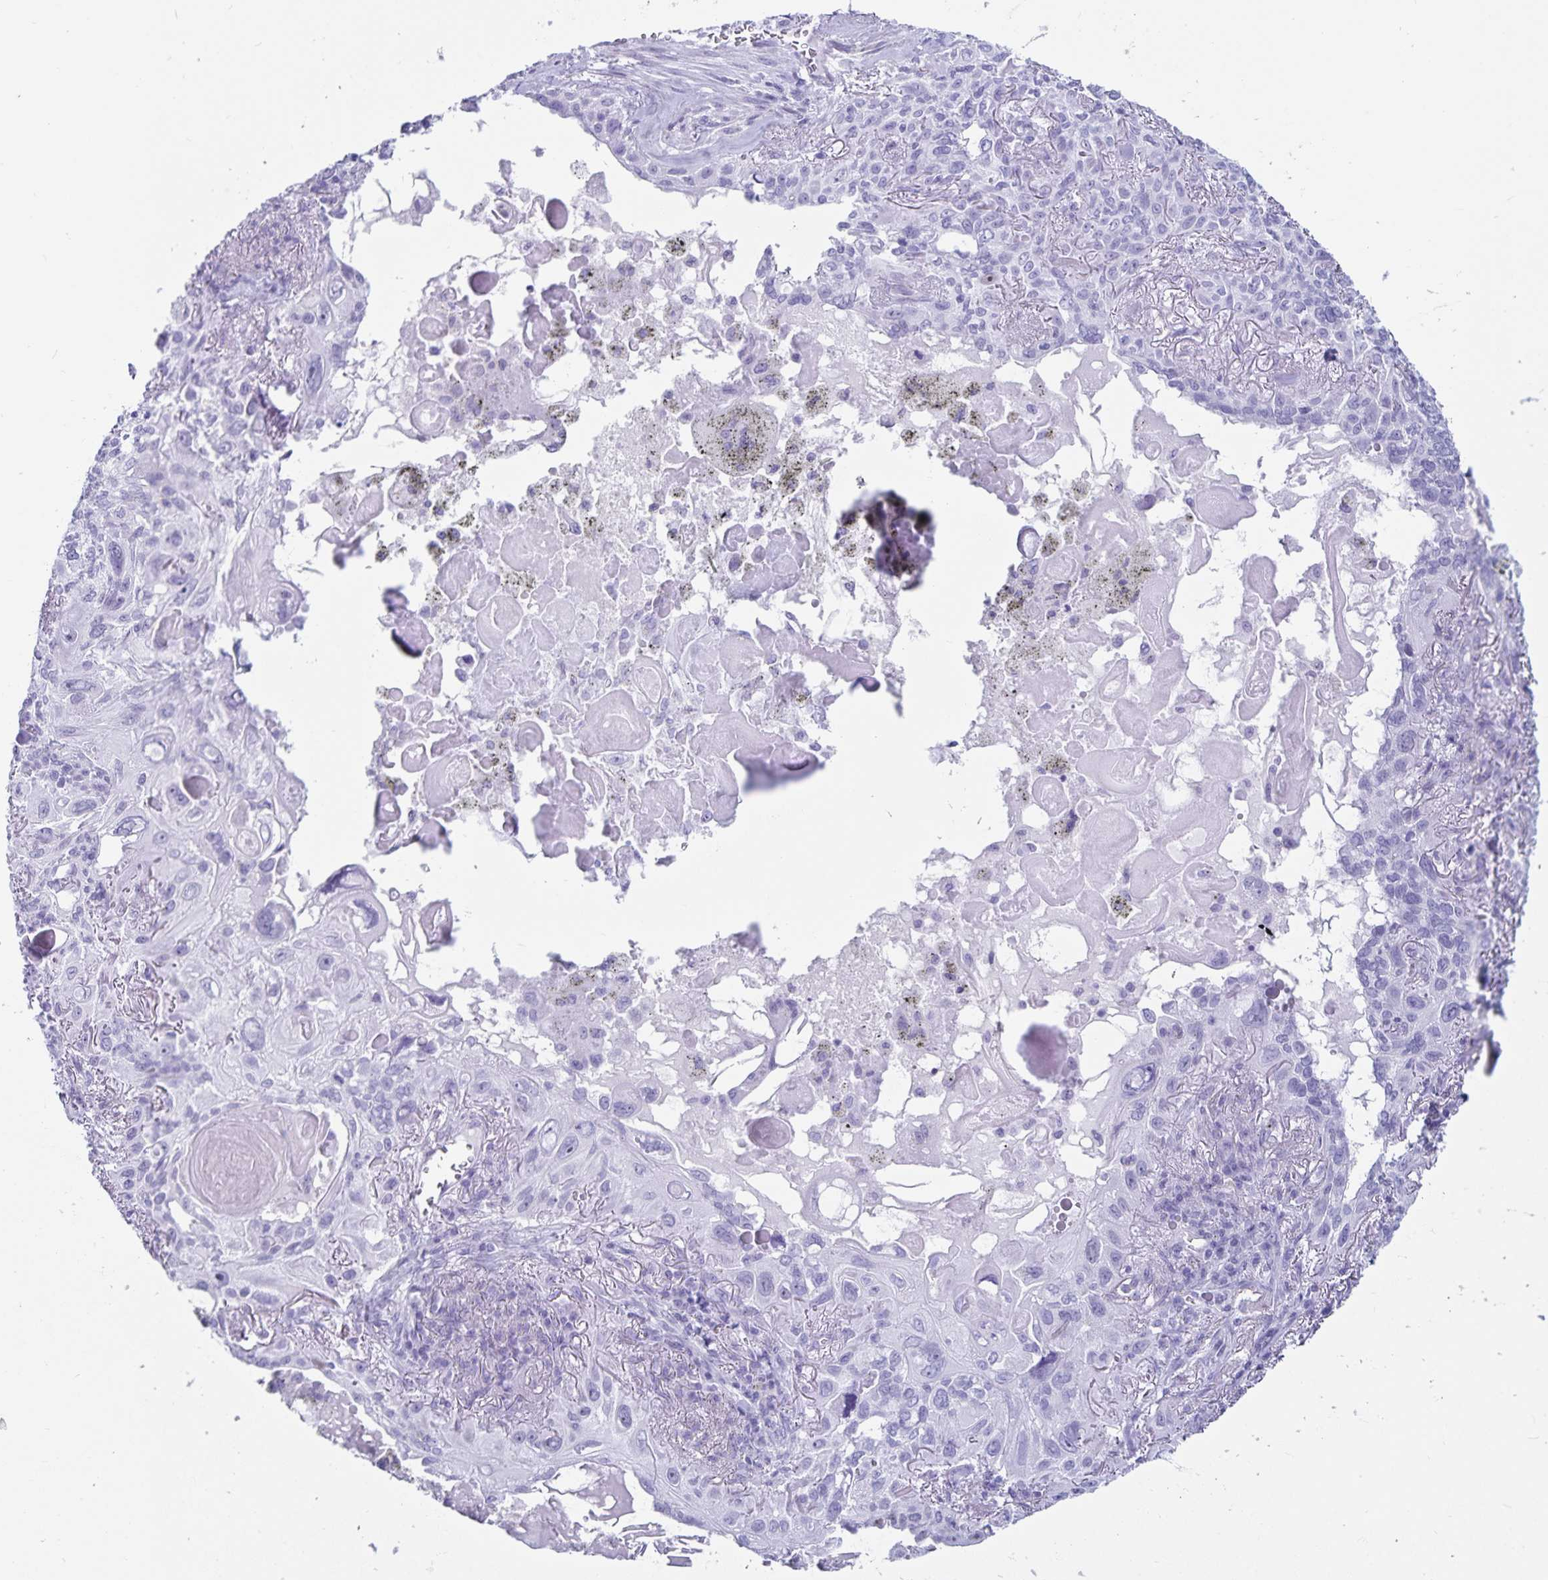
{"staining": {"intensity": "negative", "quantity": "none", "location": "none"}, "tissue": "lung cancer", "cell_type": "Tumor cells", "image_type": "cancer", "snomed": [{"axis": "morphology", "description": "Squamous cell carcinoma, NOS"}, {"axis": "topography", "description": "Lung"}], "caption": "Immunohistochemistry histopathology image of human lung cancer (squamous cell carcinoma) stained for a protein (brown), which demonstrates no expression in tumor cells.", "gene": "GPR137", "patient": {"sex": "male", "age": 79}}